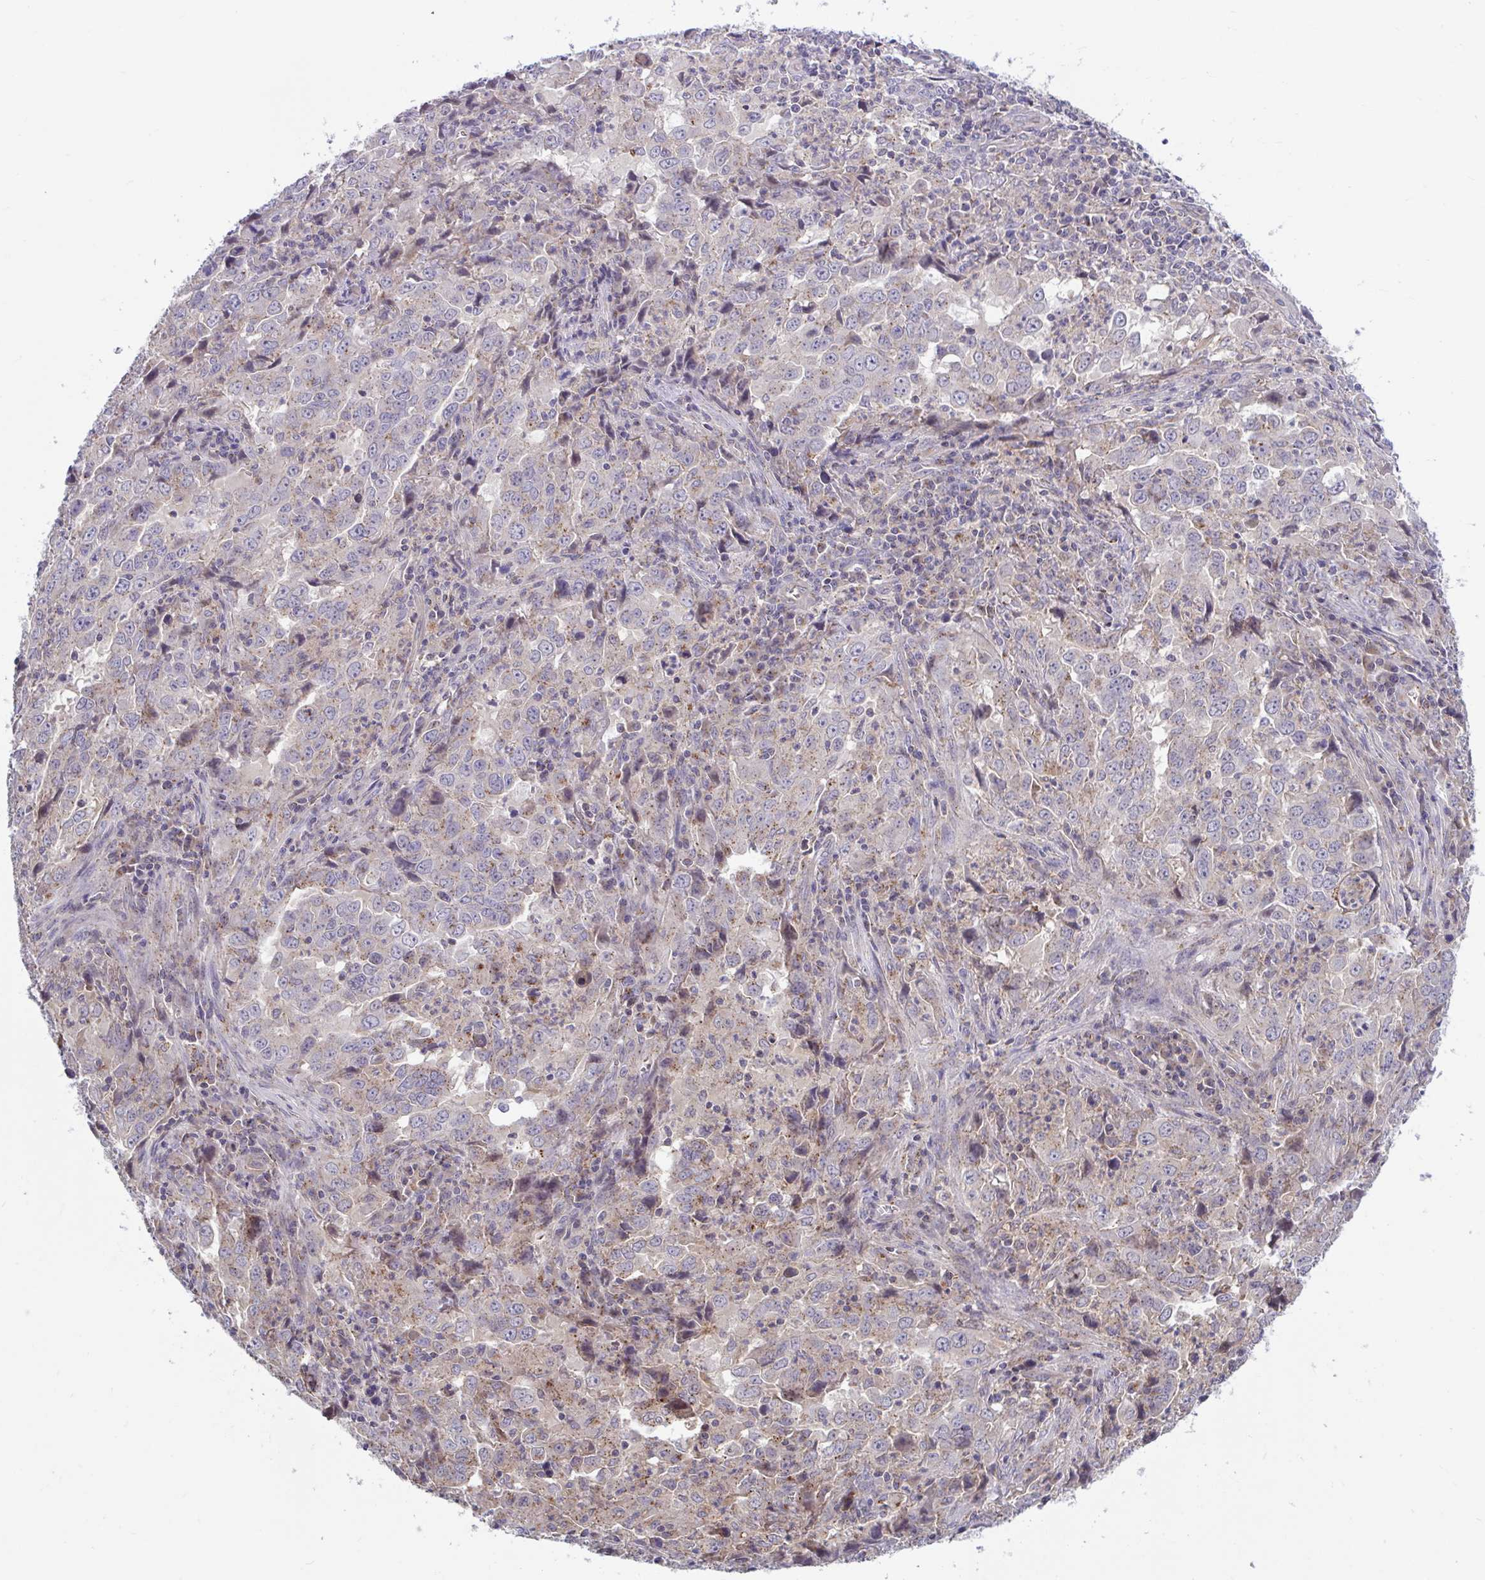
{"staining": {"intensity": "weak", "quantity": "25%-75%", "location": "cytoplasmic/membranous,nuclear"}, "tissue": "lung cancer", "cell_type": "Tumor cells", "image_type": "cancer", "snomed": [{"axis": "morphology", "description": "Adenocarcinoma, NOS"}, {"axis": "topography", "description": "Lung"}], "caption": "This micrograph displays IHC staining of lung cancer (adenocarcinoma), with low weak cytoplasmic/membranous and nuclear positivity in about 25%-75% of tumor cells.", "gene": "IST1", "patient": {"sex": "male", "age": 67}}